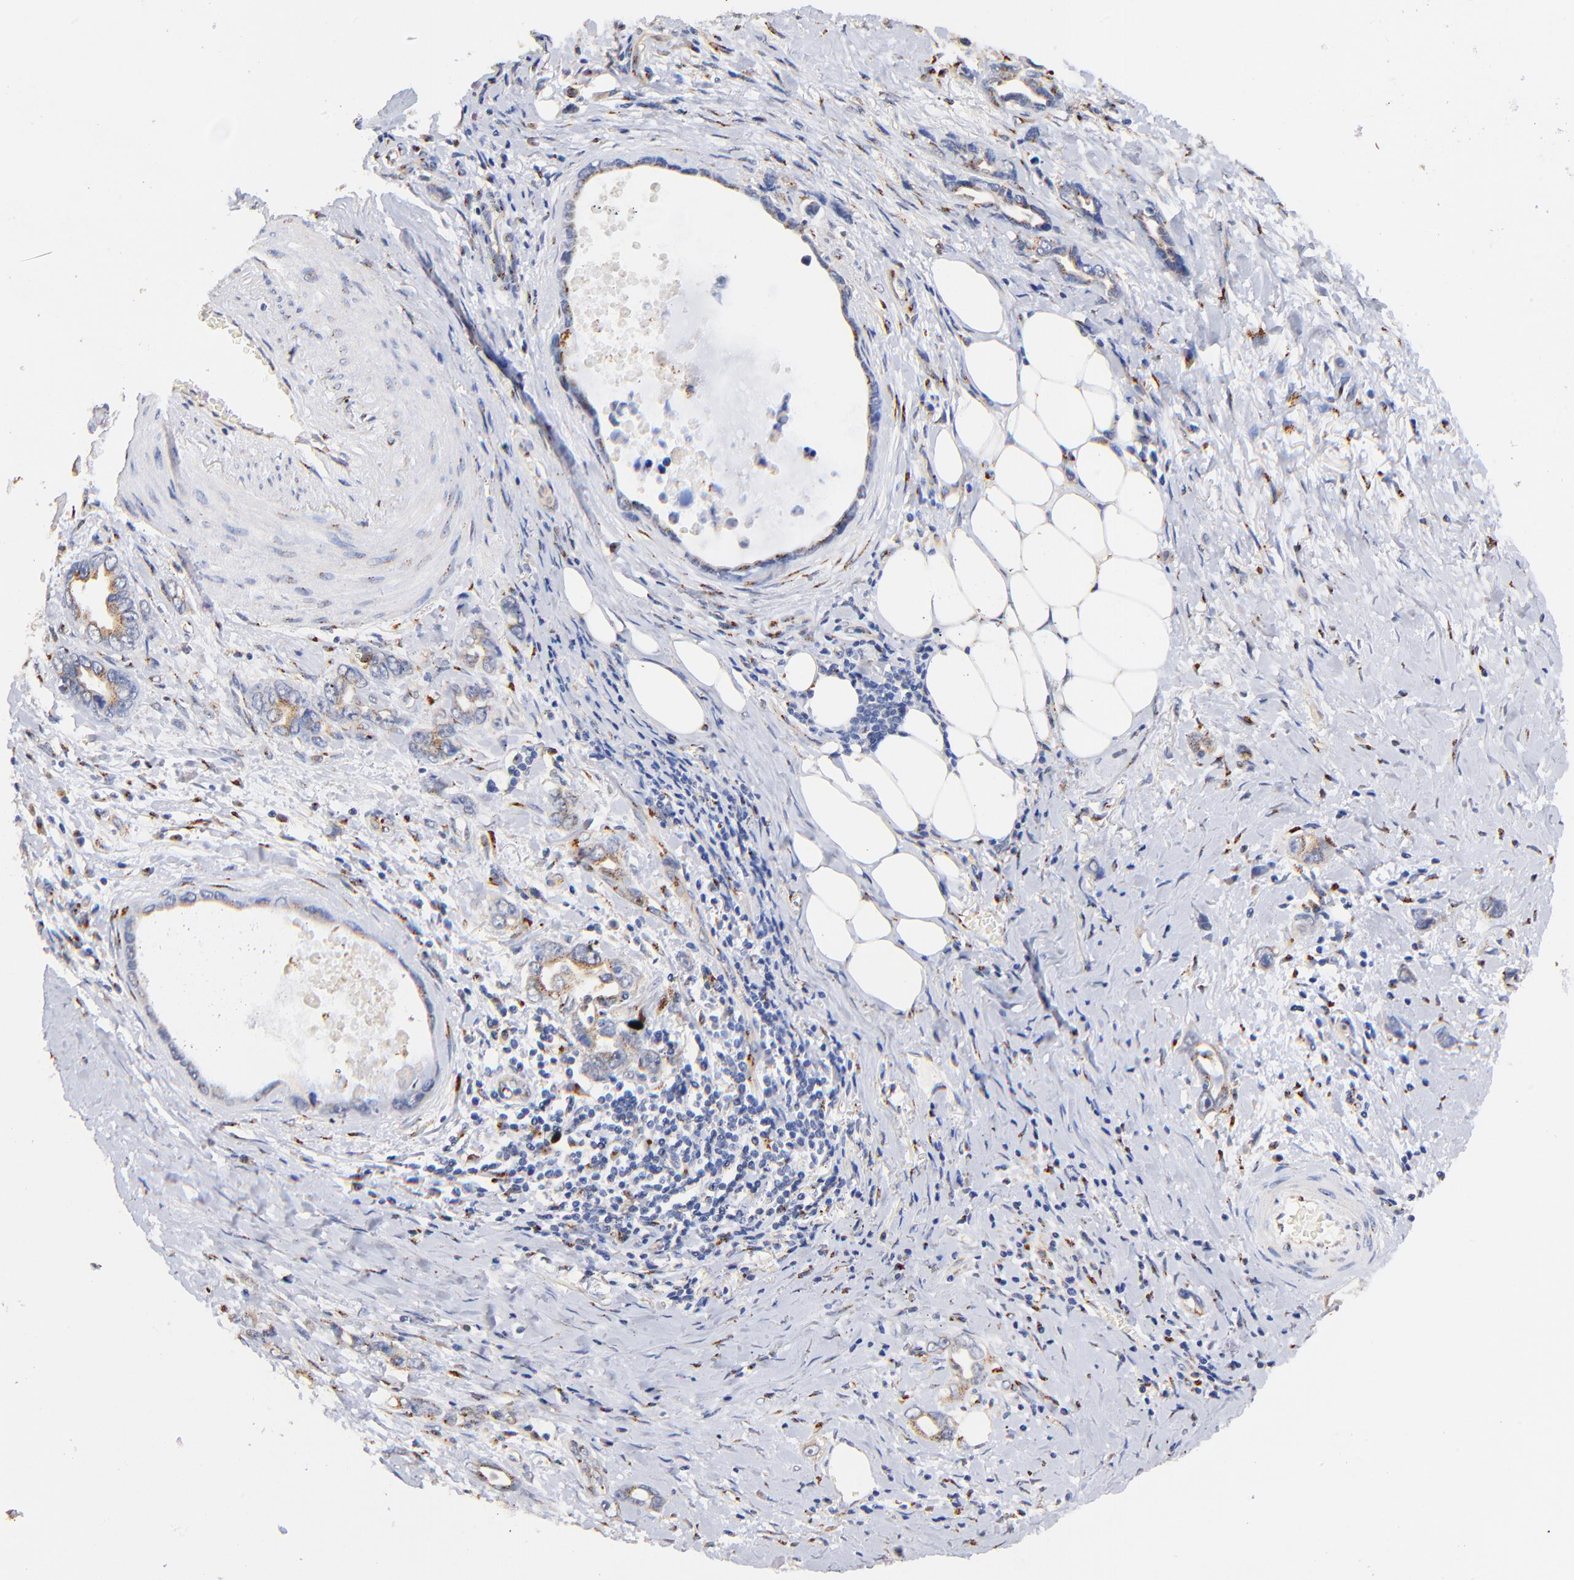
{"staining": {"intensity": "weak", "quantity": "<25%", "location": "cytoplasmic/membranous"}, "tissue": "stomach cancer", "cell_type": "Tumor cells", "image_type": "cancer", "snomed": [{"axis": "morphology", "description": "Adenocarcinoma, NOS"}, {"axis": "topography", "description": "Stomach"}], "caption": "IHC photomicrograph of neoplastic tissue: stomach adenocarcinoma stained with DAB (3,3'-diaminobenzidine) exhibits no significant protein staining in tumor cells. (DAB (3,3'-diaminobenzidine) immunohistochemistry visualized using brightfield microscopy, high magnification).", "gene": "FMNL3", "patient": {"sex": "male", "age": 78}}